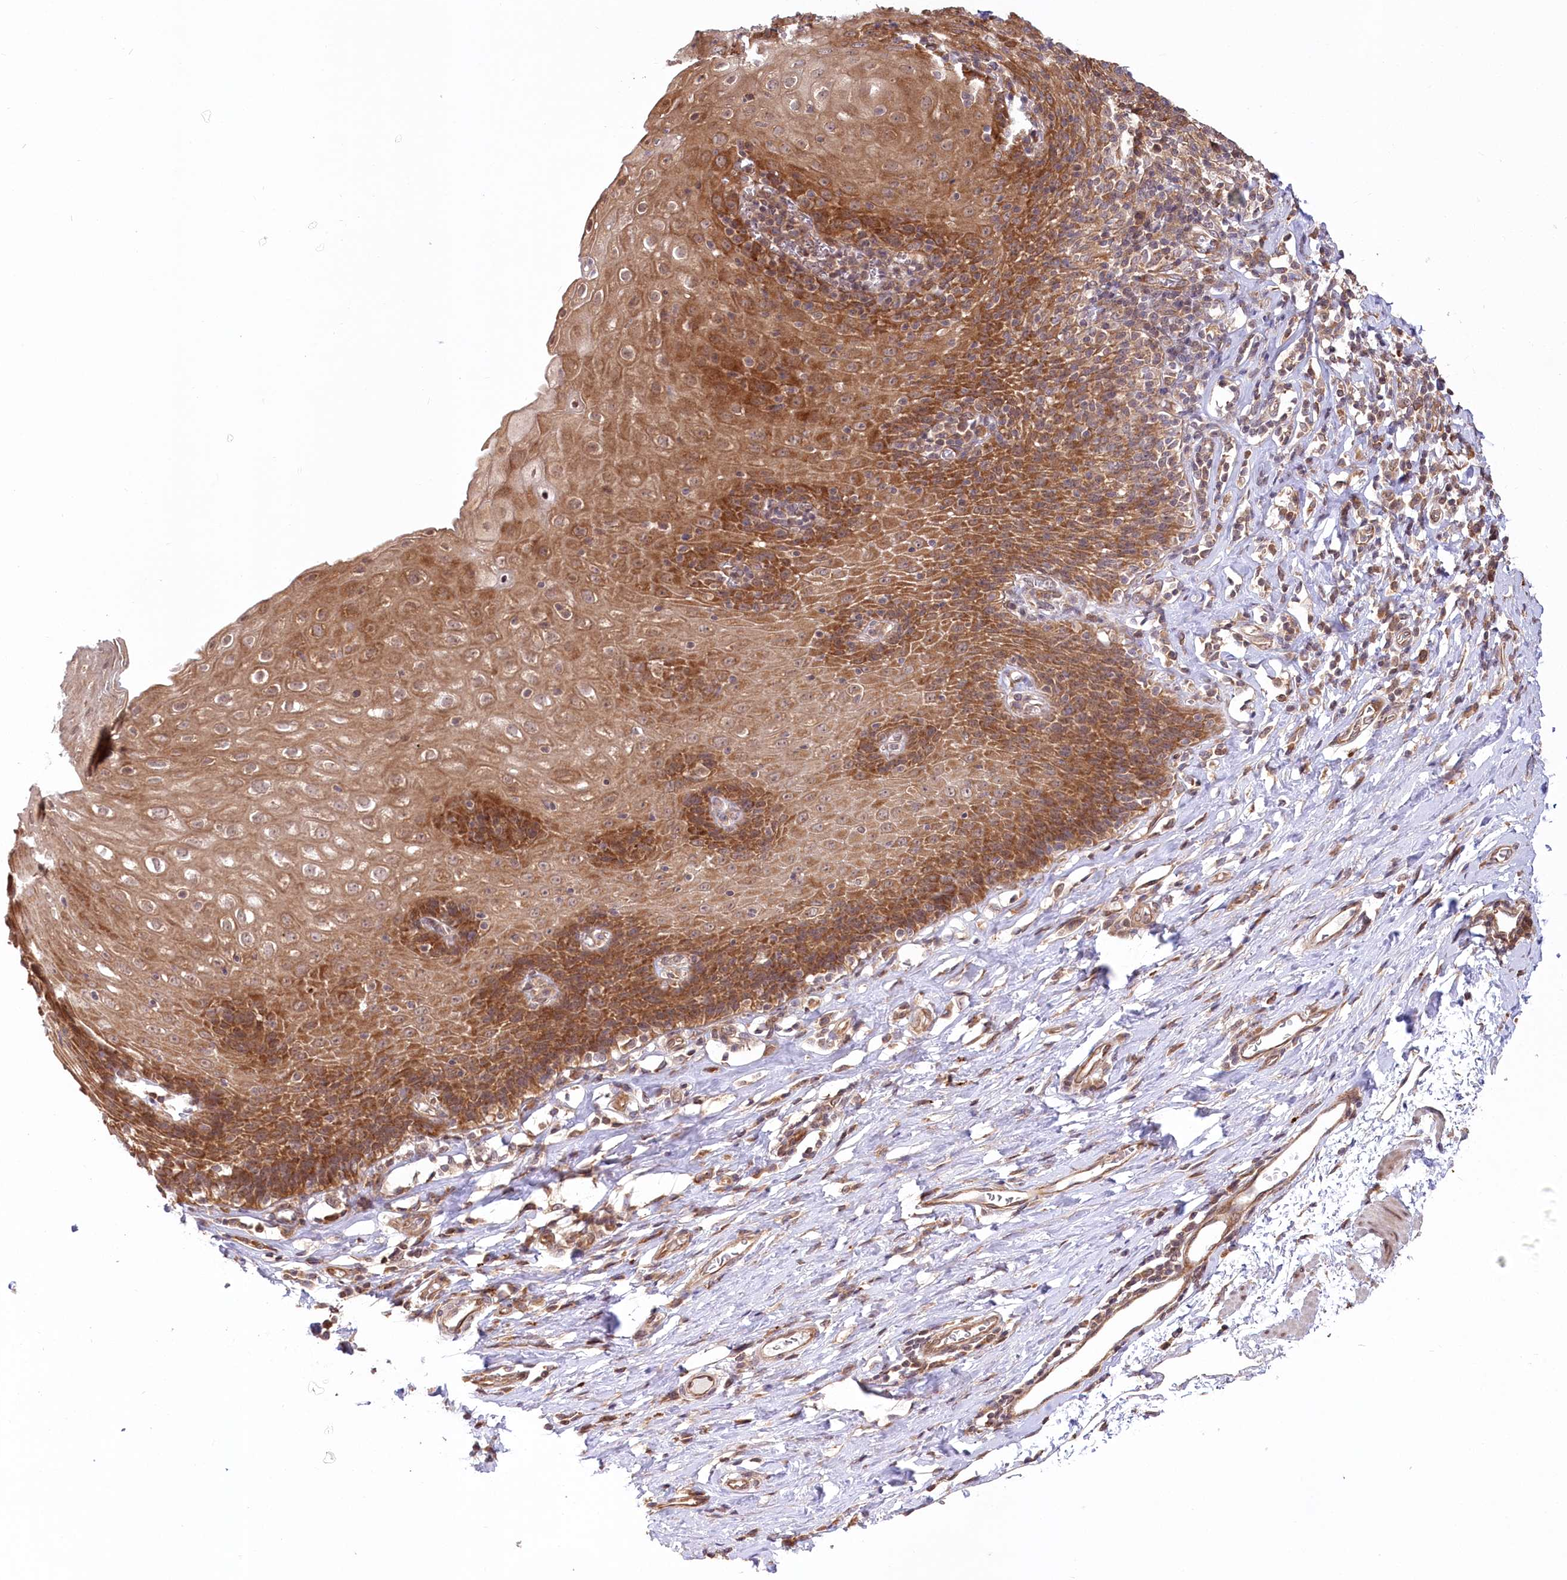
{"staining": {"intensity": "moderate", "quantity": ">75%", "location": "cytoplasmic/membranous"}, "tissue": "esophagus", "cell_type": "Squamous epithelial cells", "image_type": "normal", "snomed": [{"axis": "morphology", "description": "Normal tissue, NOS"}, {"axis": "topography", "description": "Esophagus"}], "caption": "Immunohistochemical staining of unremarkable human esophagus exhibits moderate cytoplasmic/membranous protein expression in about >75% of squamous epithelial cells. (Brightfield microscopy of DAB IHC at high magnification).", "gene": "CEP70", "patient": {"sex": "female", "age": 61}}